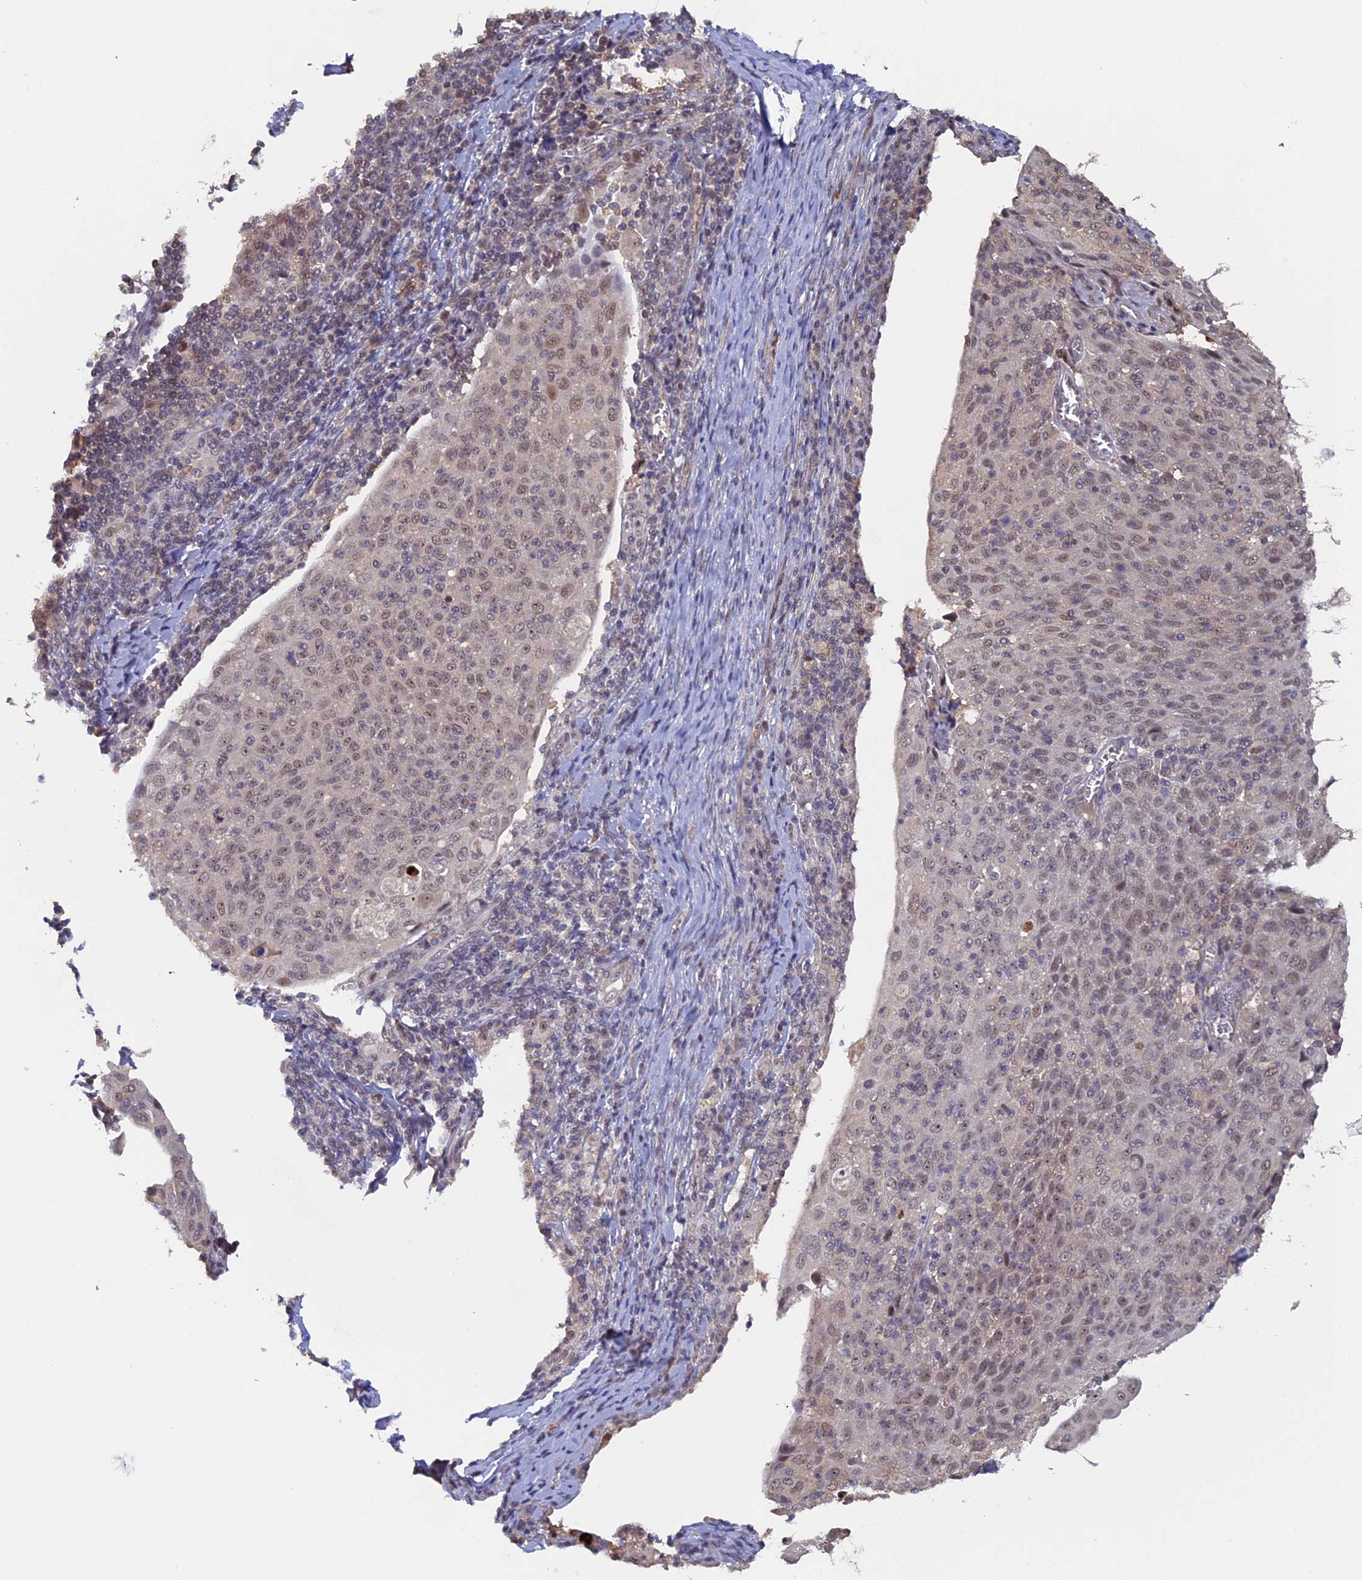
{"staining": {"intensity": "moderate", "quantity": ">75%", "location": "nuclear"}, "tissue": "cervical cancer", "cell_type": "Tumor cells", "image_type": "cancer", "snomed": [{"axis": "morphology", "description": "Squamous cell carcinoma, NOS"}, {"axis": "topography", "description": "Cervix"}], "caption": "Immunohistochemistry photomicrograph of squamous cell carcinoma (cervical) stained for a protein (brown), which shows medium levels of moderate nuclear expression in approximately >75% of tumor cells.", "gene": "FAM98C", "patient": {"sex": "female", "age": 52}}